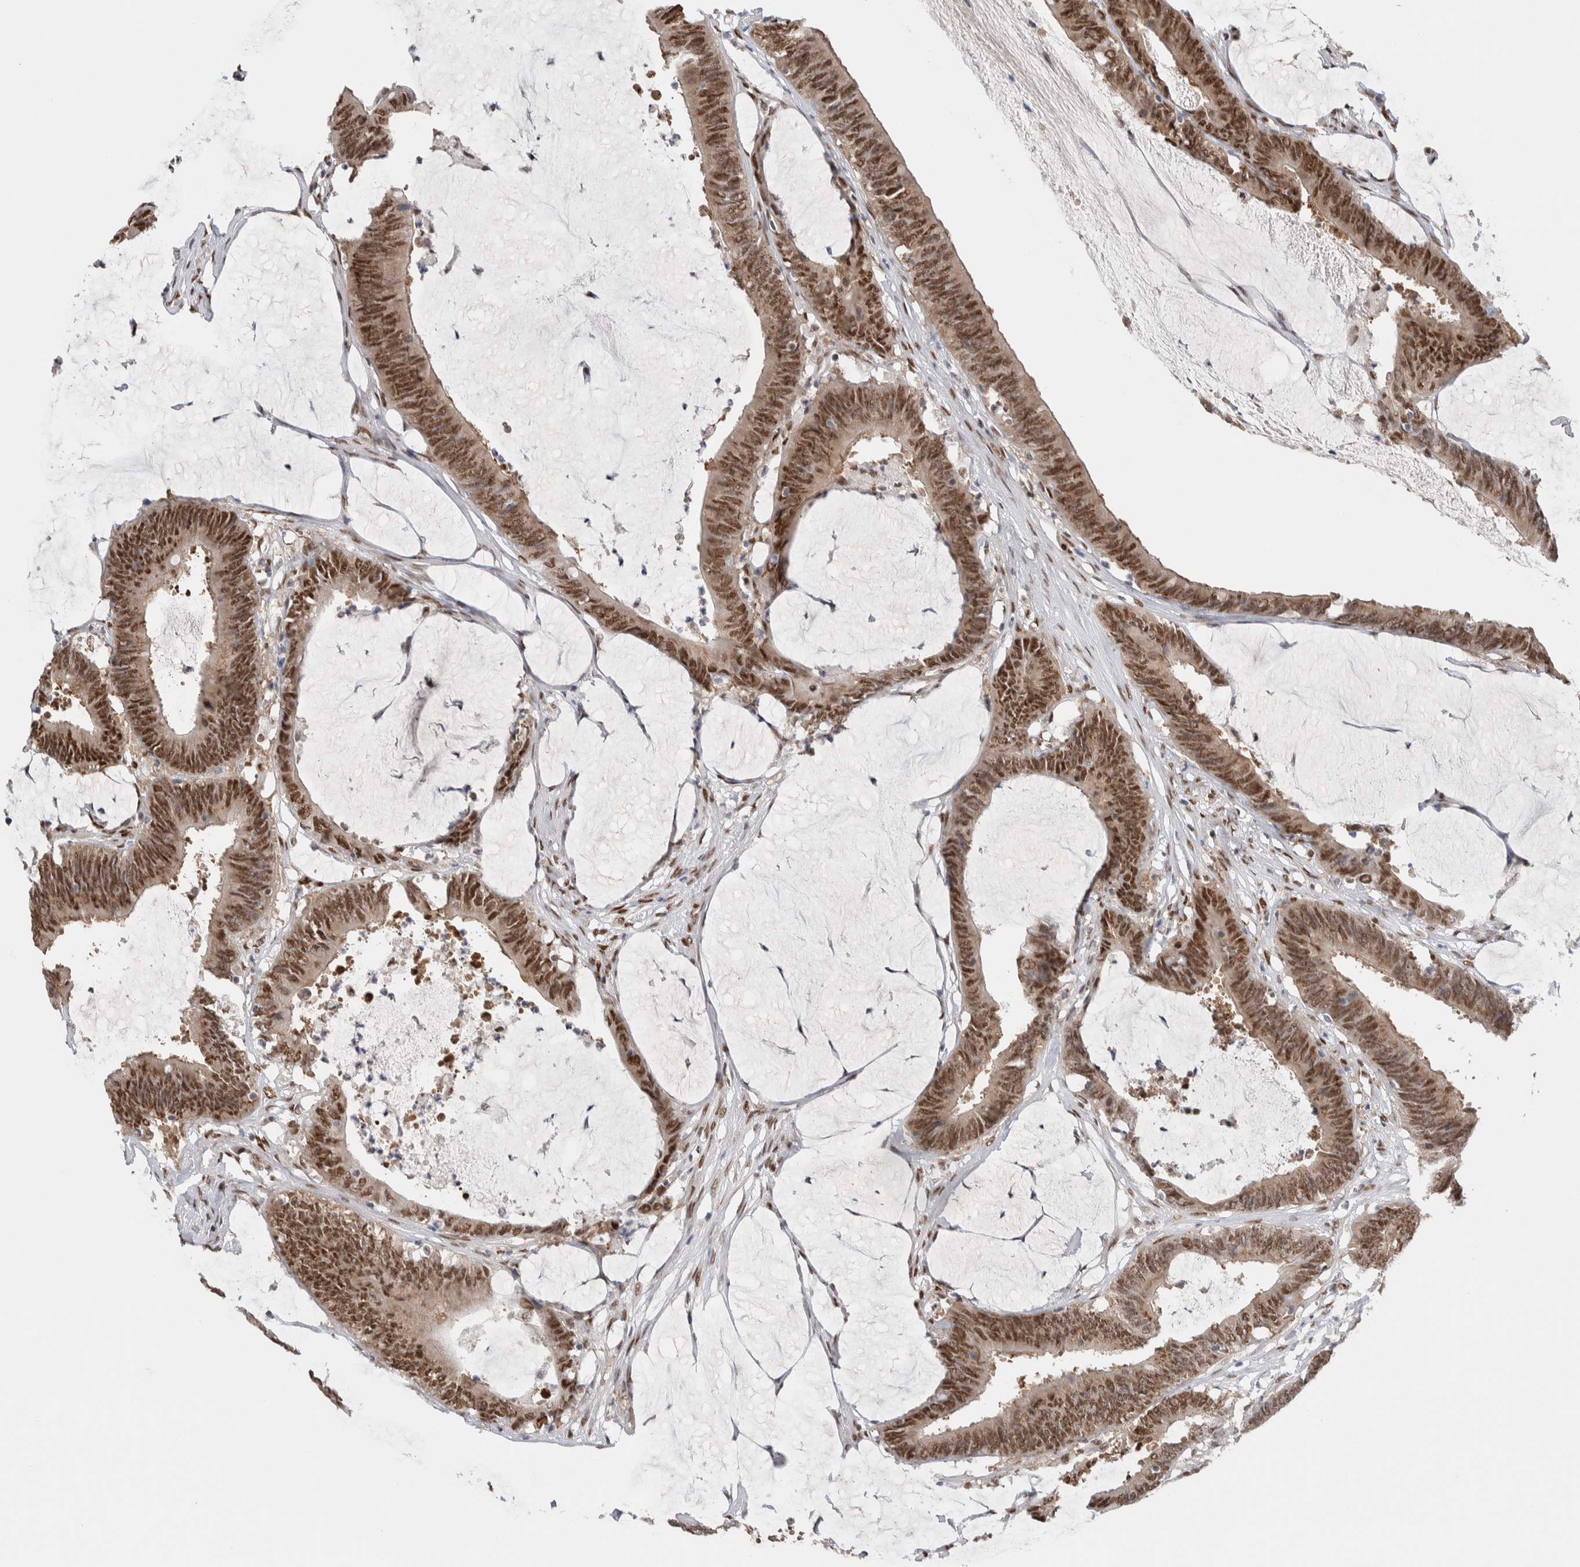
{"staining": {"intensity": "moderate", "quantity": ">75%", "location": "nuclear"}, "tissue": "colorectal cancer", "cell_type": "Tumor cells", "image_type": "cancer", "snomed": [{"axis": "morphology", "description": "Adenocarcinoma, NOS"}, {"axis": "topography", "description": "Rectum"}], "caption": "High-power microscopy captured an IHC micrograph of colorectal cancer (adenocarcinoma), revealing moderate nuclear staining in about >75% of tumor cells.", "gene": "PRMT1", "patient": {"sex": "female", "age": 66}}